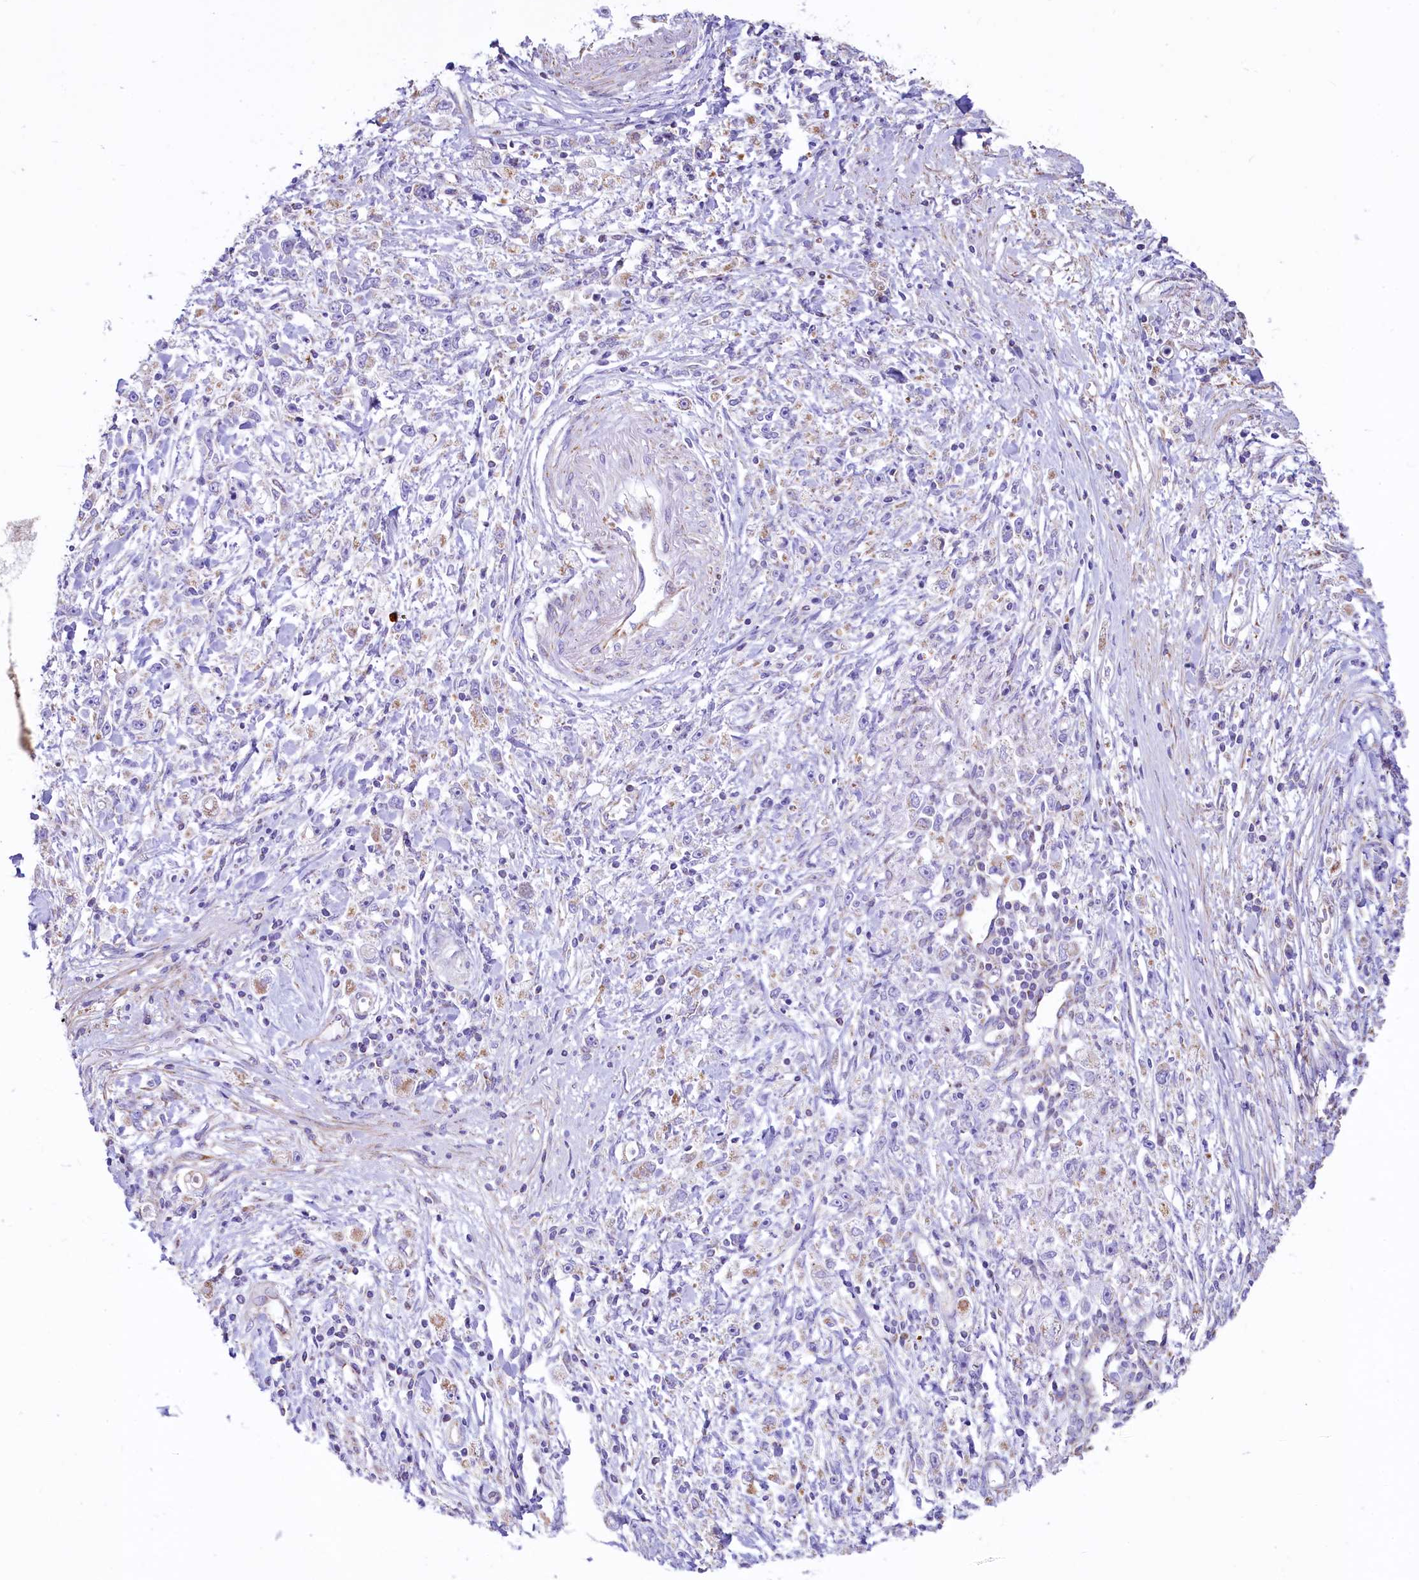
{"staining": {"intensity": "negative", "quantity": "none", "location": "none"}, "tissue": "stomach cancer", "cell_type": "Tumor cells", "image_type": "cancer", "snomed": [{"axis": "morphology", "description": "Adenocarcinoma, NOS"}, {"axis": "topography", "description": "Stomach"}], "caption": "The IHC micrograph has no significant staining in tumor cells of adenocarcinoma (stomach) tissue.", "gene": "VWCE", "patient": {"sex": "female", "age": 59}}